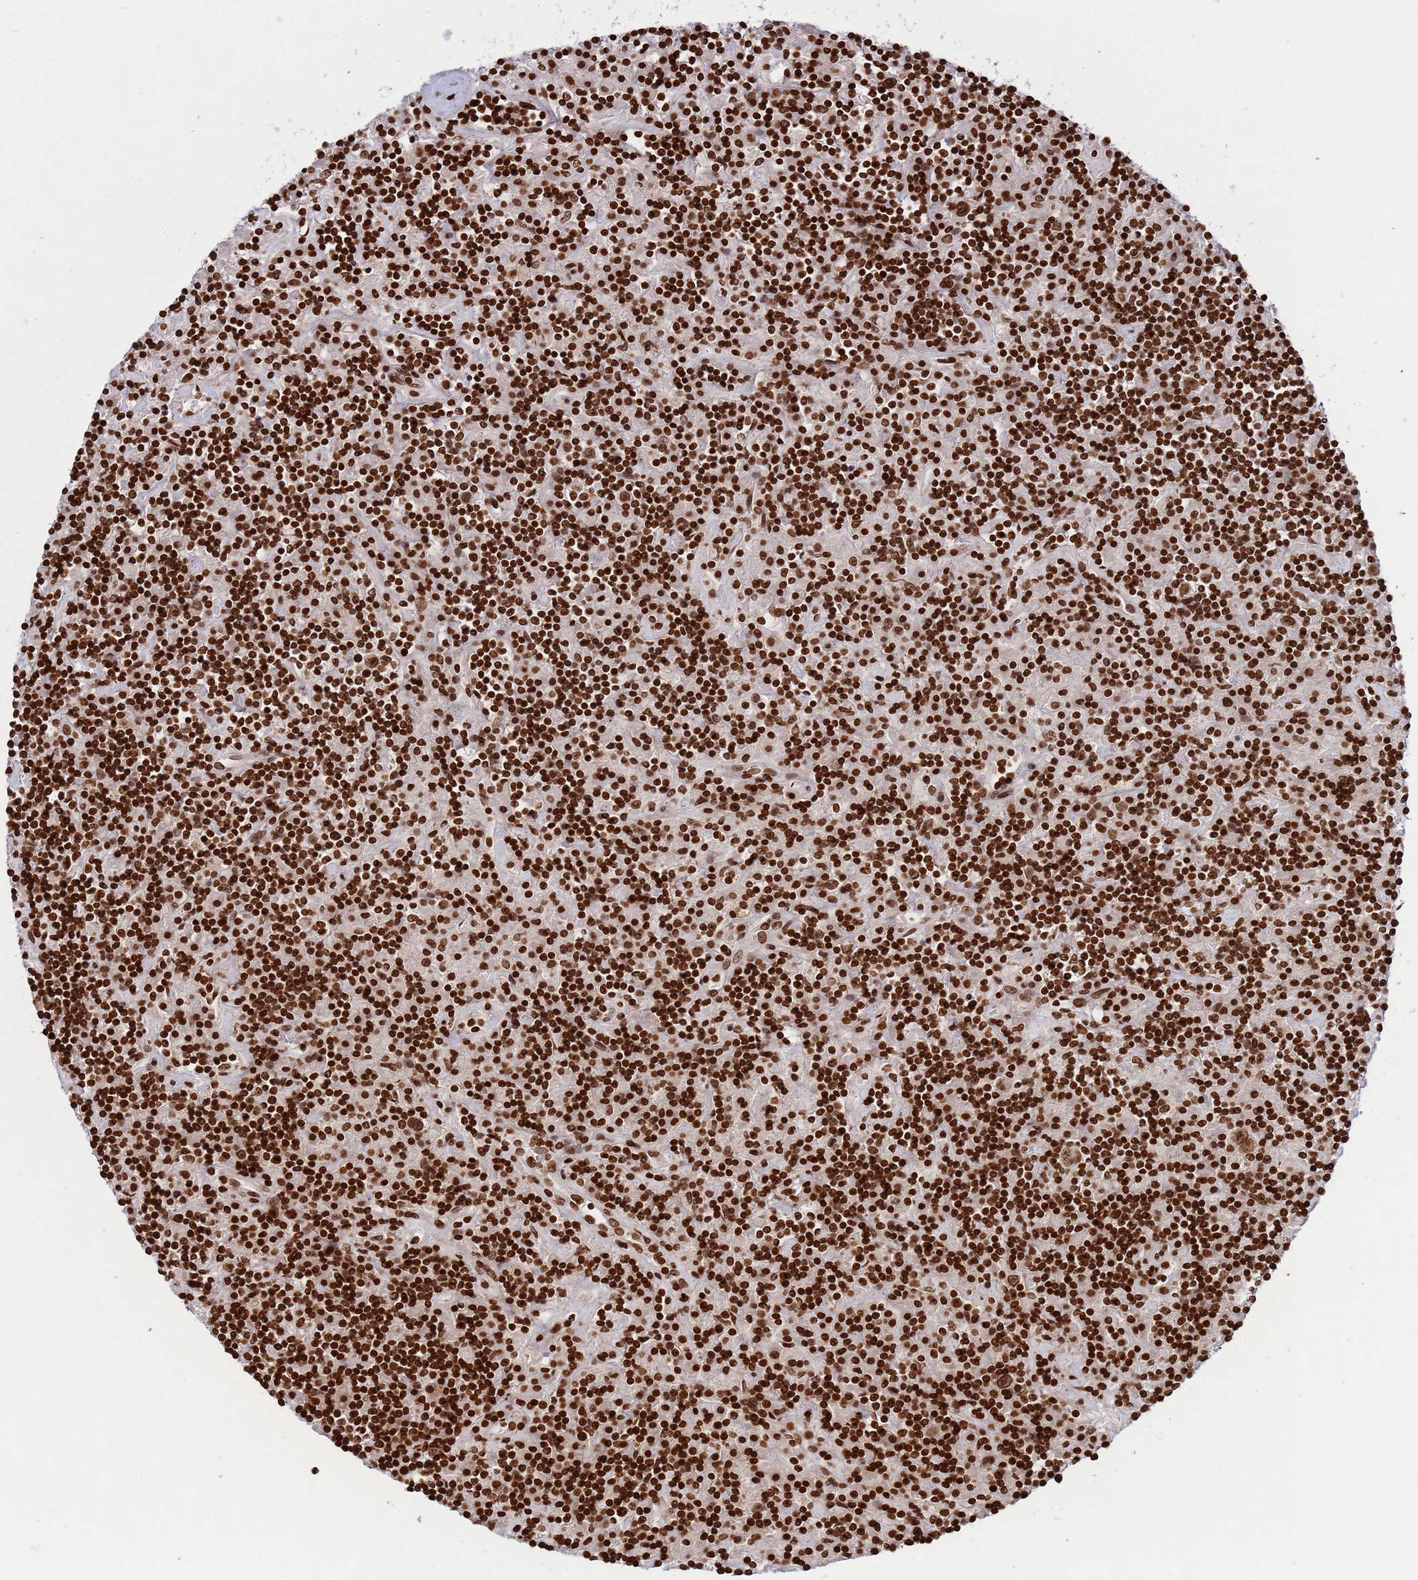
{"staining": {"intensity": "moderate", "quantity": ">75%", "location": "nuclear"}, "tissue": "lymphoma", "cell_type": "Tumor cells", "image_type": "cancer", "snomed": [{"axis": "morphology", "description": "Hodgkin's disease, NOS"}, {"axis": "topography", "description": "Lymph node"}], "caption": "Protein staining of lymphoma tissue exhibits moderate nuclear staining in approximately >75% of tumor cells.", "gene": "H3-3B", "patient": {"sex": "male", "age": 70}}